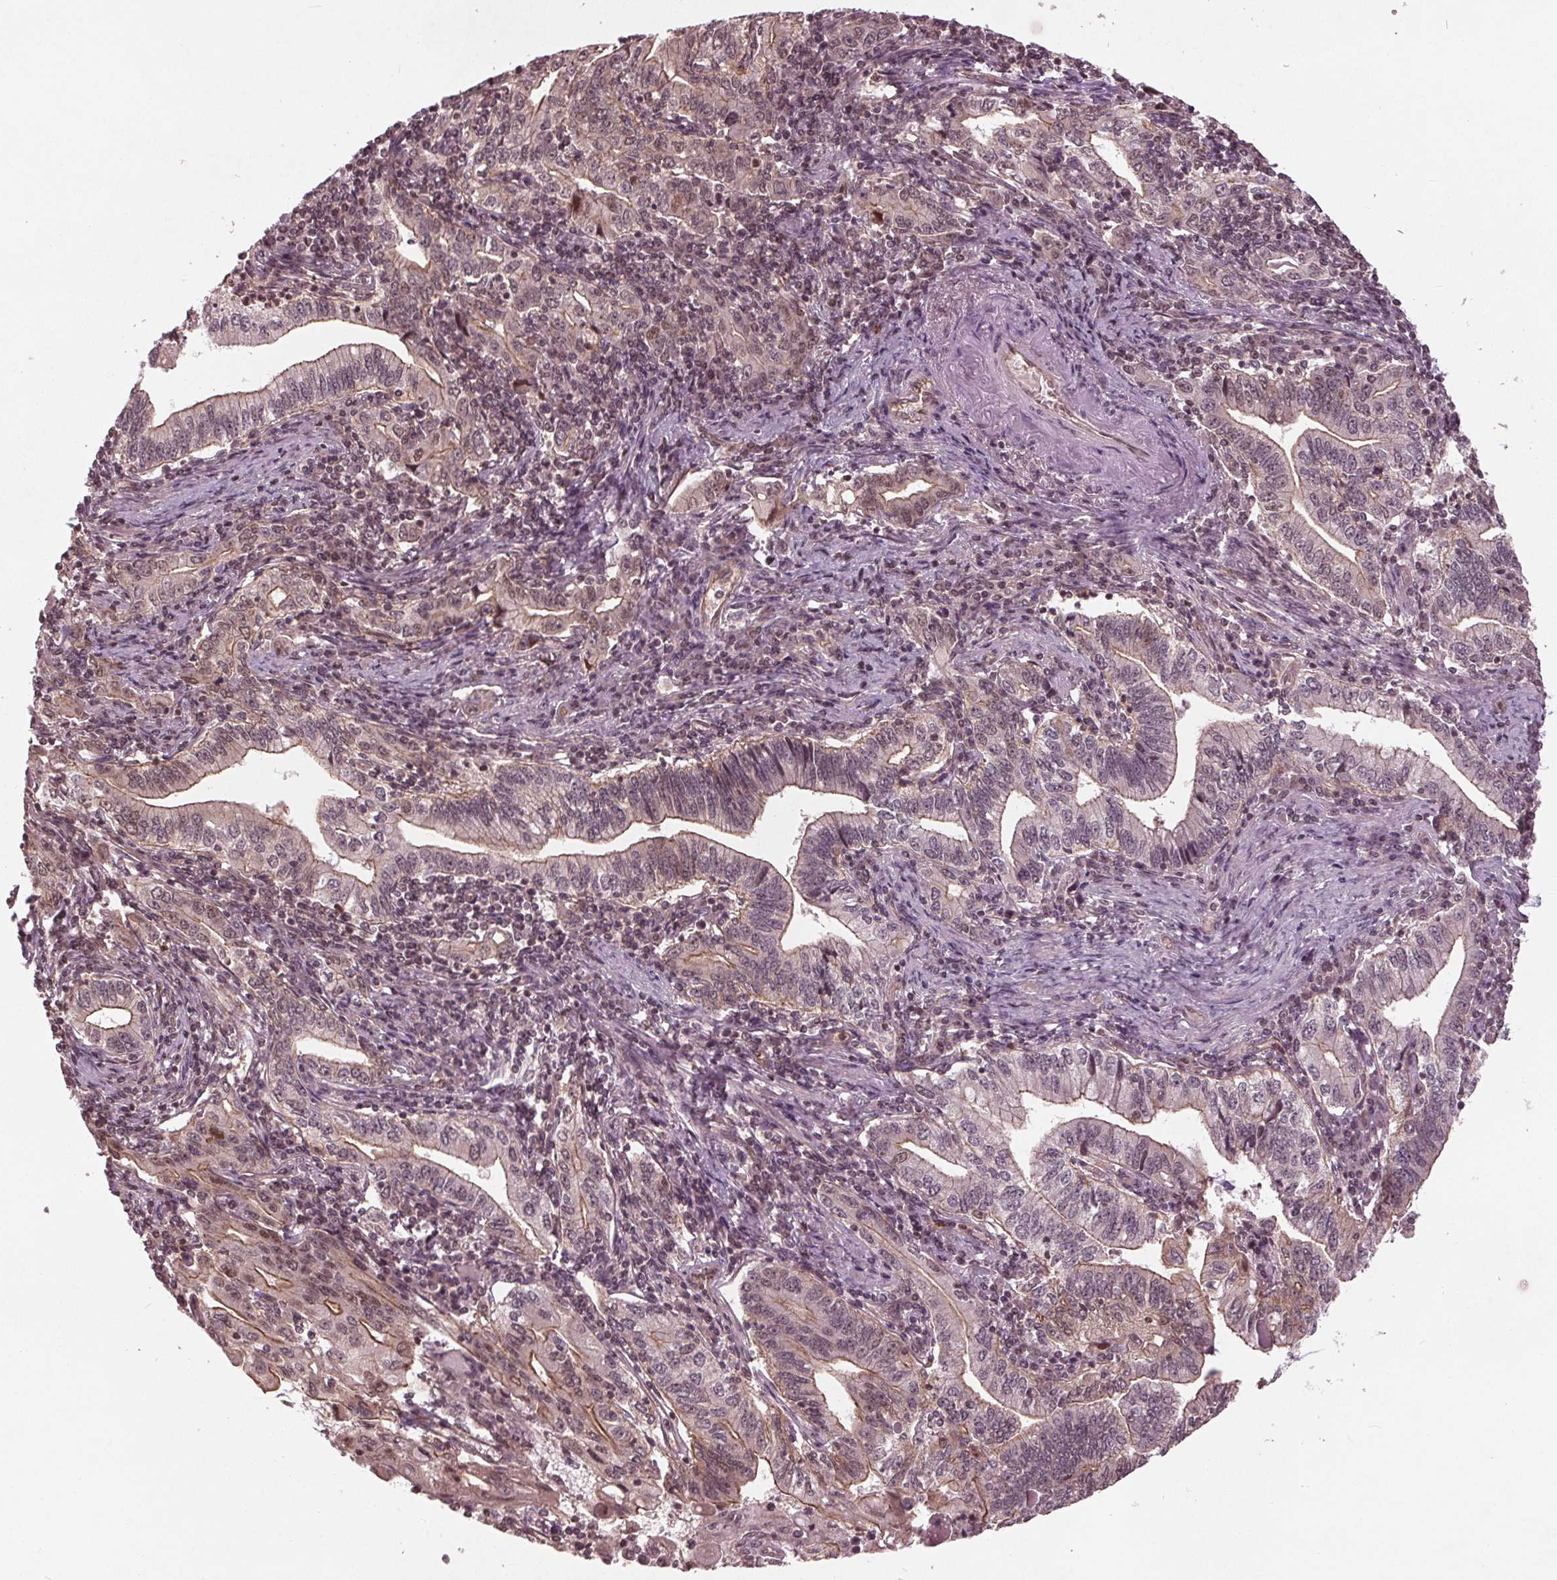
{"staining": {"intensity": "weak", "quantity": "<25%", "location": "nuclear"}, "tissue": "stomach cancer", "cell_type": "Tumor cells", "image_type": "cancer", "snomed": [{"axis": "morphology", "description": "Adenocarcinoma, NOS"}, {"axis": "topography", "description": "Stomach, lower"}], "caption": "This is an IHC image of human stomach adenocarcinoma. There is no staining in tumor cells.", "gene": "BTBD1", "patient": {"sex": "female", "age": 72}}